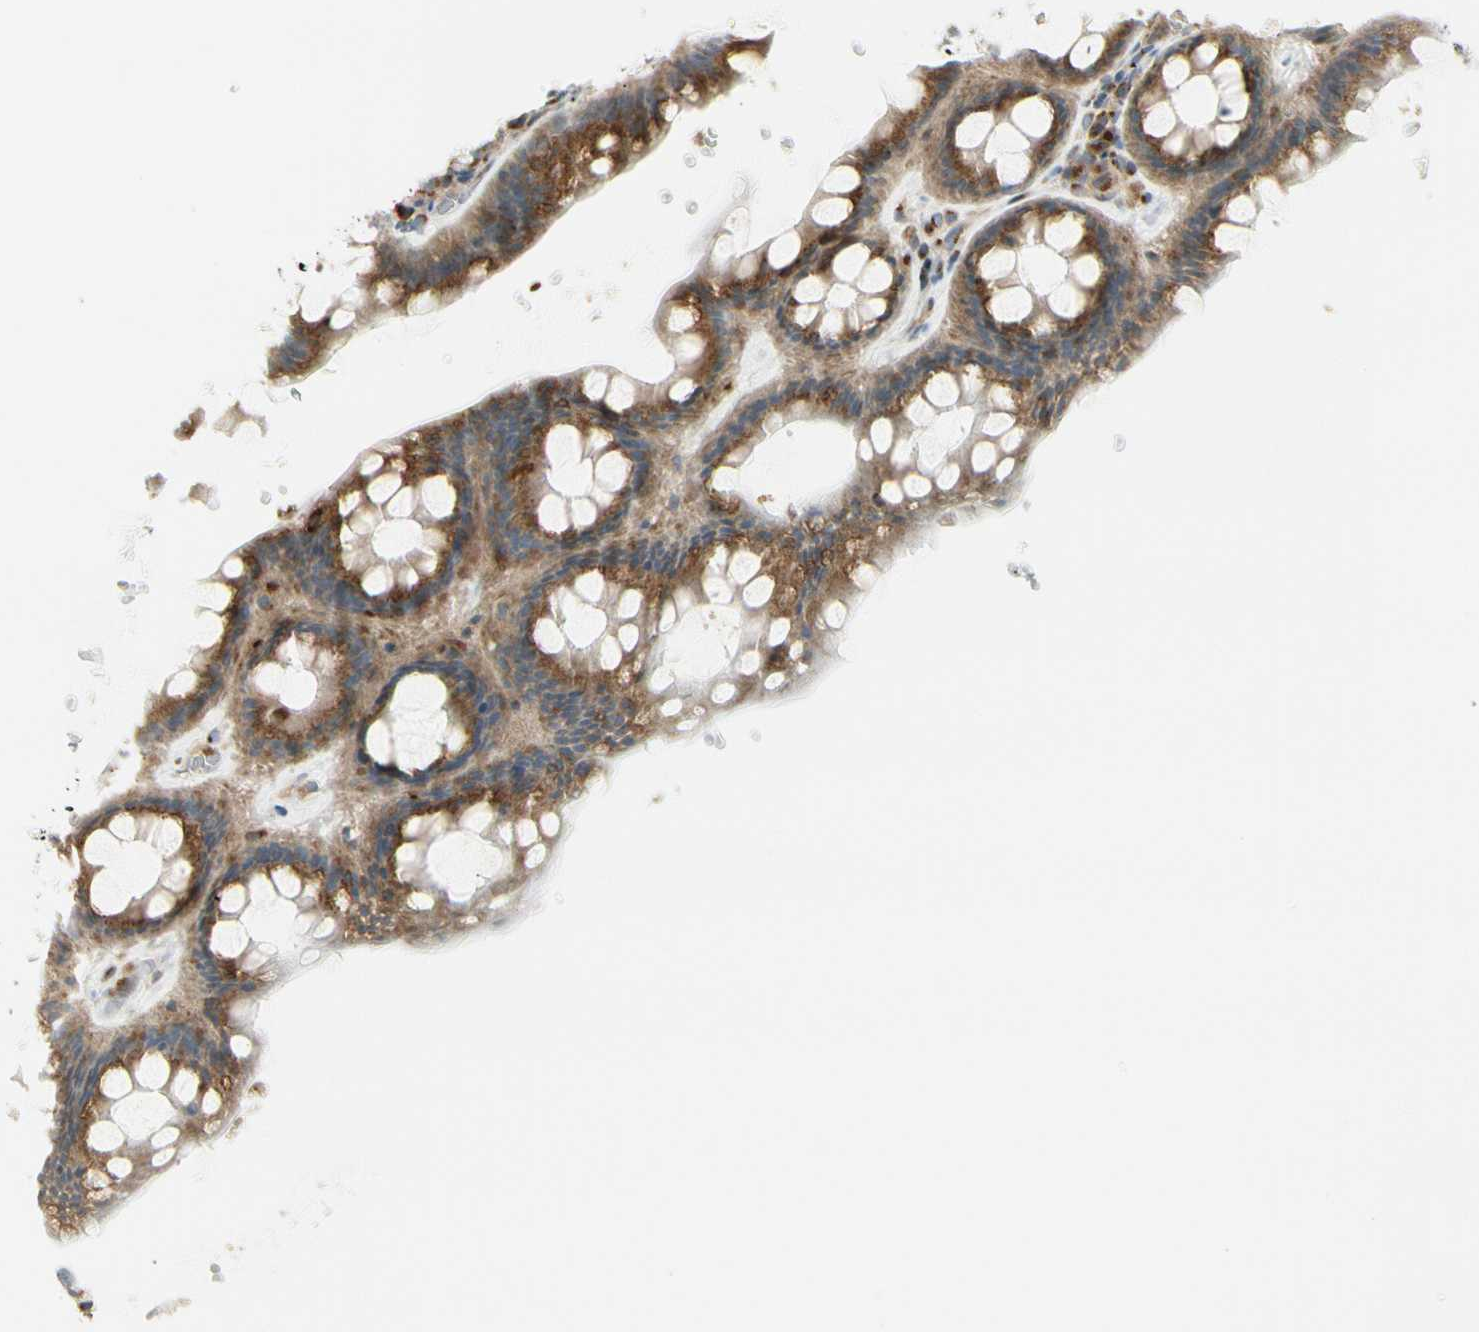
{"staining": {"intensity": "moderate", "quantity": ">75%", "location": "cytoplasmic/membranous"}, "tissue": "rectum", "cell_type": "Glandular cells", "image_type": "normal", "snomed": [{"axis": "morphology", "description": "Normal tissue, NOS"}, {"axis": "topography", "description": "Rectum"}], "caption": "Protein analysis of benign rectum reveals moderate cytoplasmic/membranous expression in about >75% of glandular cells. Using DAB (brown) and hematoxylin (blue) stains, captured at high magnification using brightfield microscopy.", "gene": "MANSC1", "patient": {"sex": "male", "age": 92}}